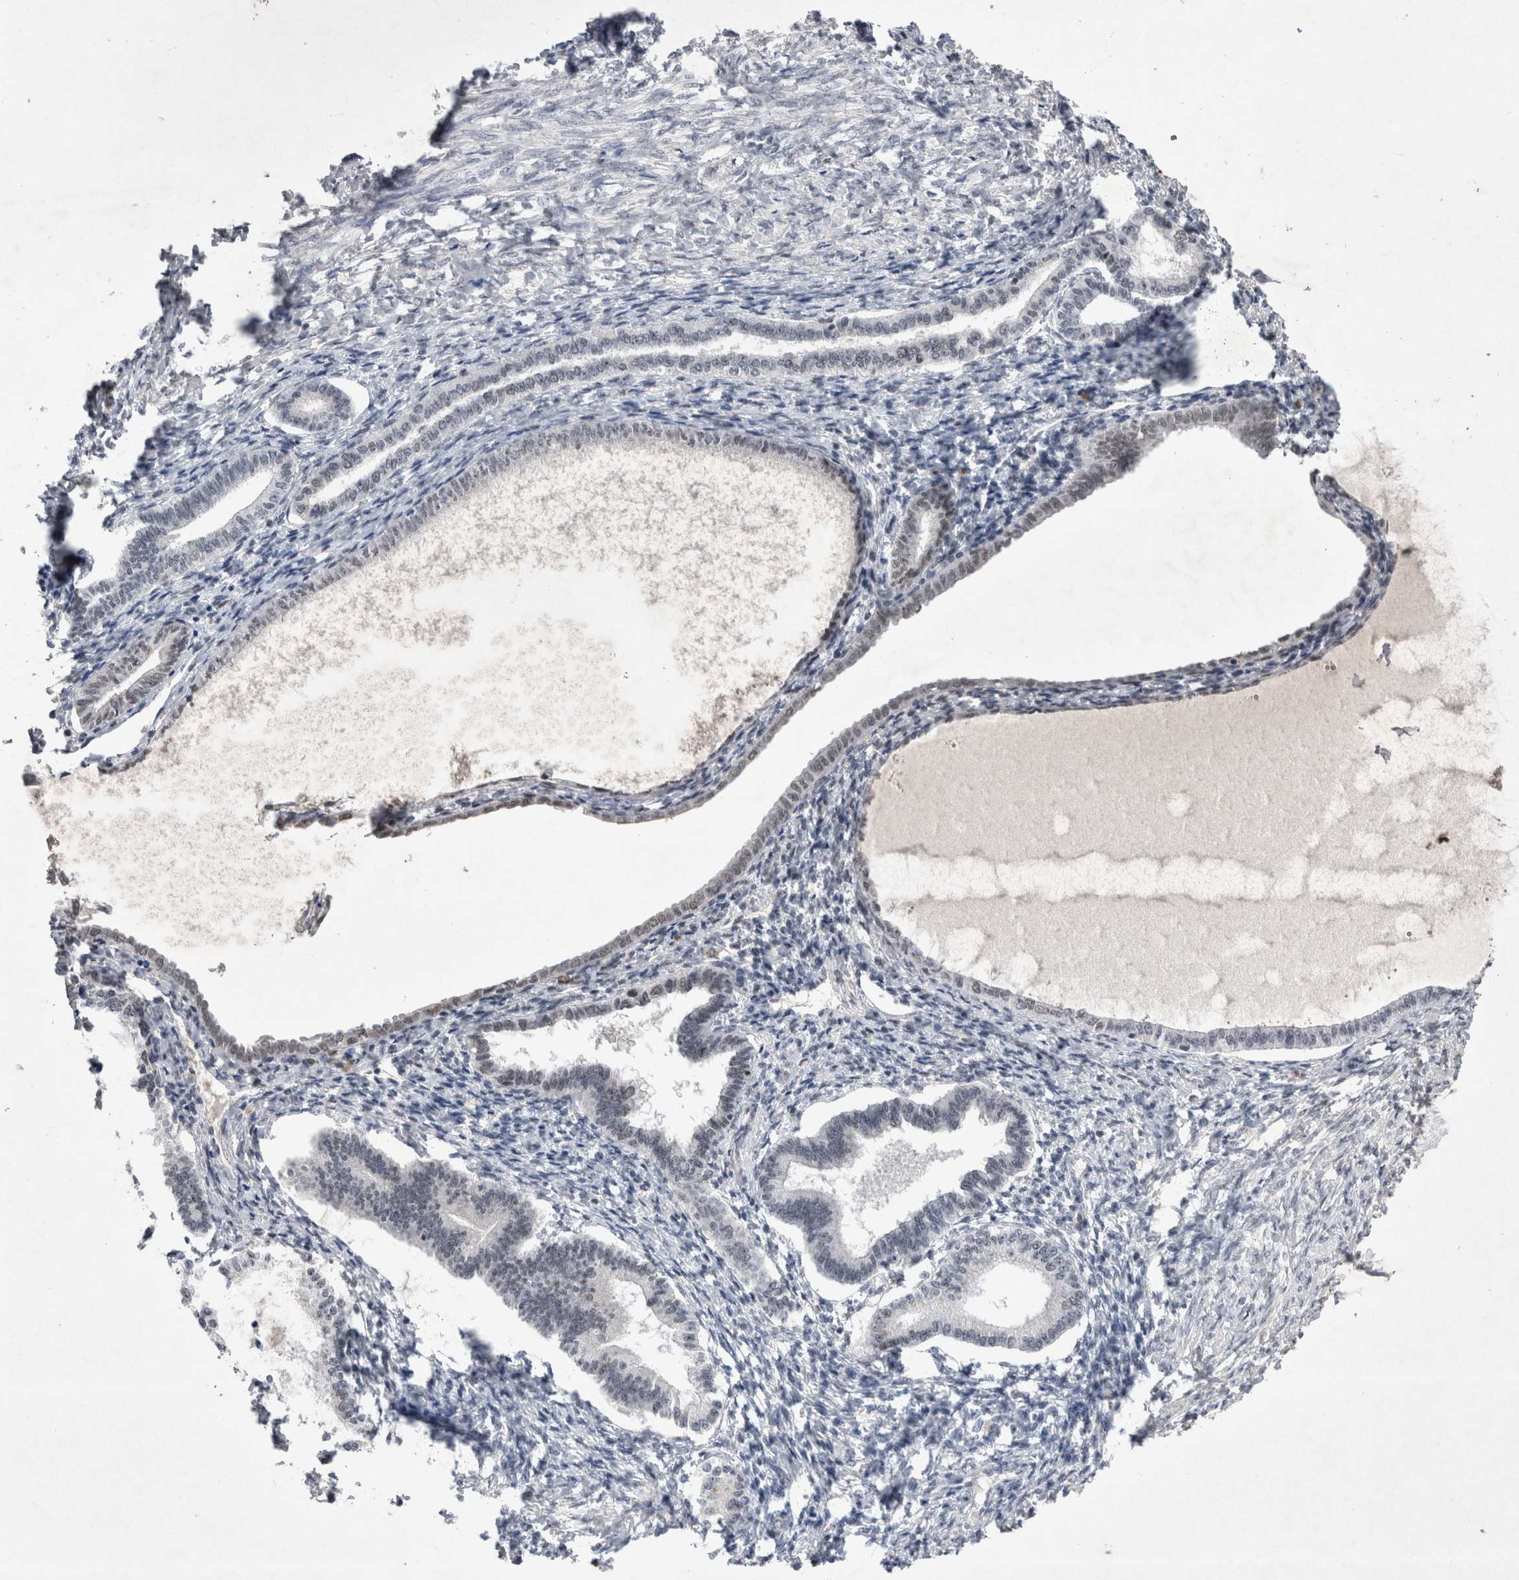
{"staining": {"intensity": "weak", "quantity": "<25%", "location": "nuclear"}, "tissue": "endometrium", "cell_type": "Cells in endometrial stroma", "image_type": "normal", "snomed": [{"axis": "morphology", "description": "Normal tissue, NOS"}, {"axis": "topography", "description": "Endometrium"}], "caption": "Immunohistochemistry (IHC) micrograph of unremarkable endometrium: endometrium stained with DAB (3,3'-diaminobenzidine) reveals no significant protein expression in cells in endometrial stroma.", "gene": "RBM6", "patient": {"sex": "female", "age": 77}}